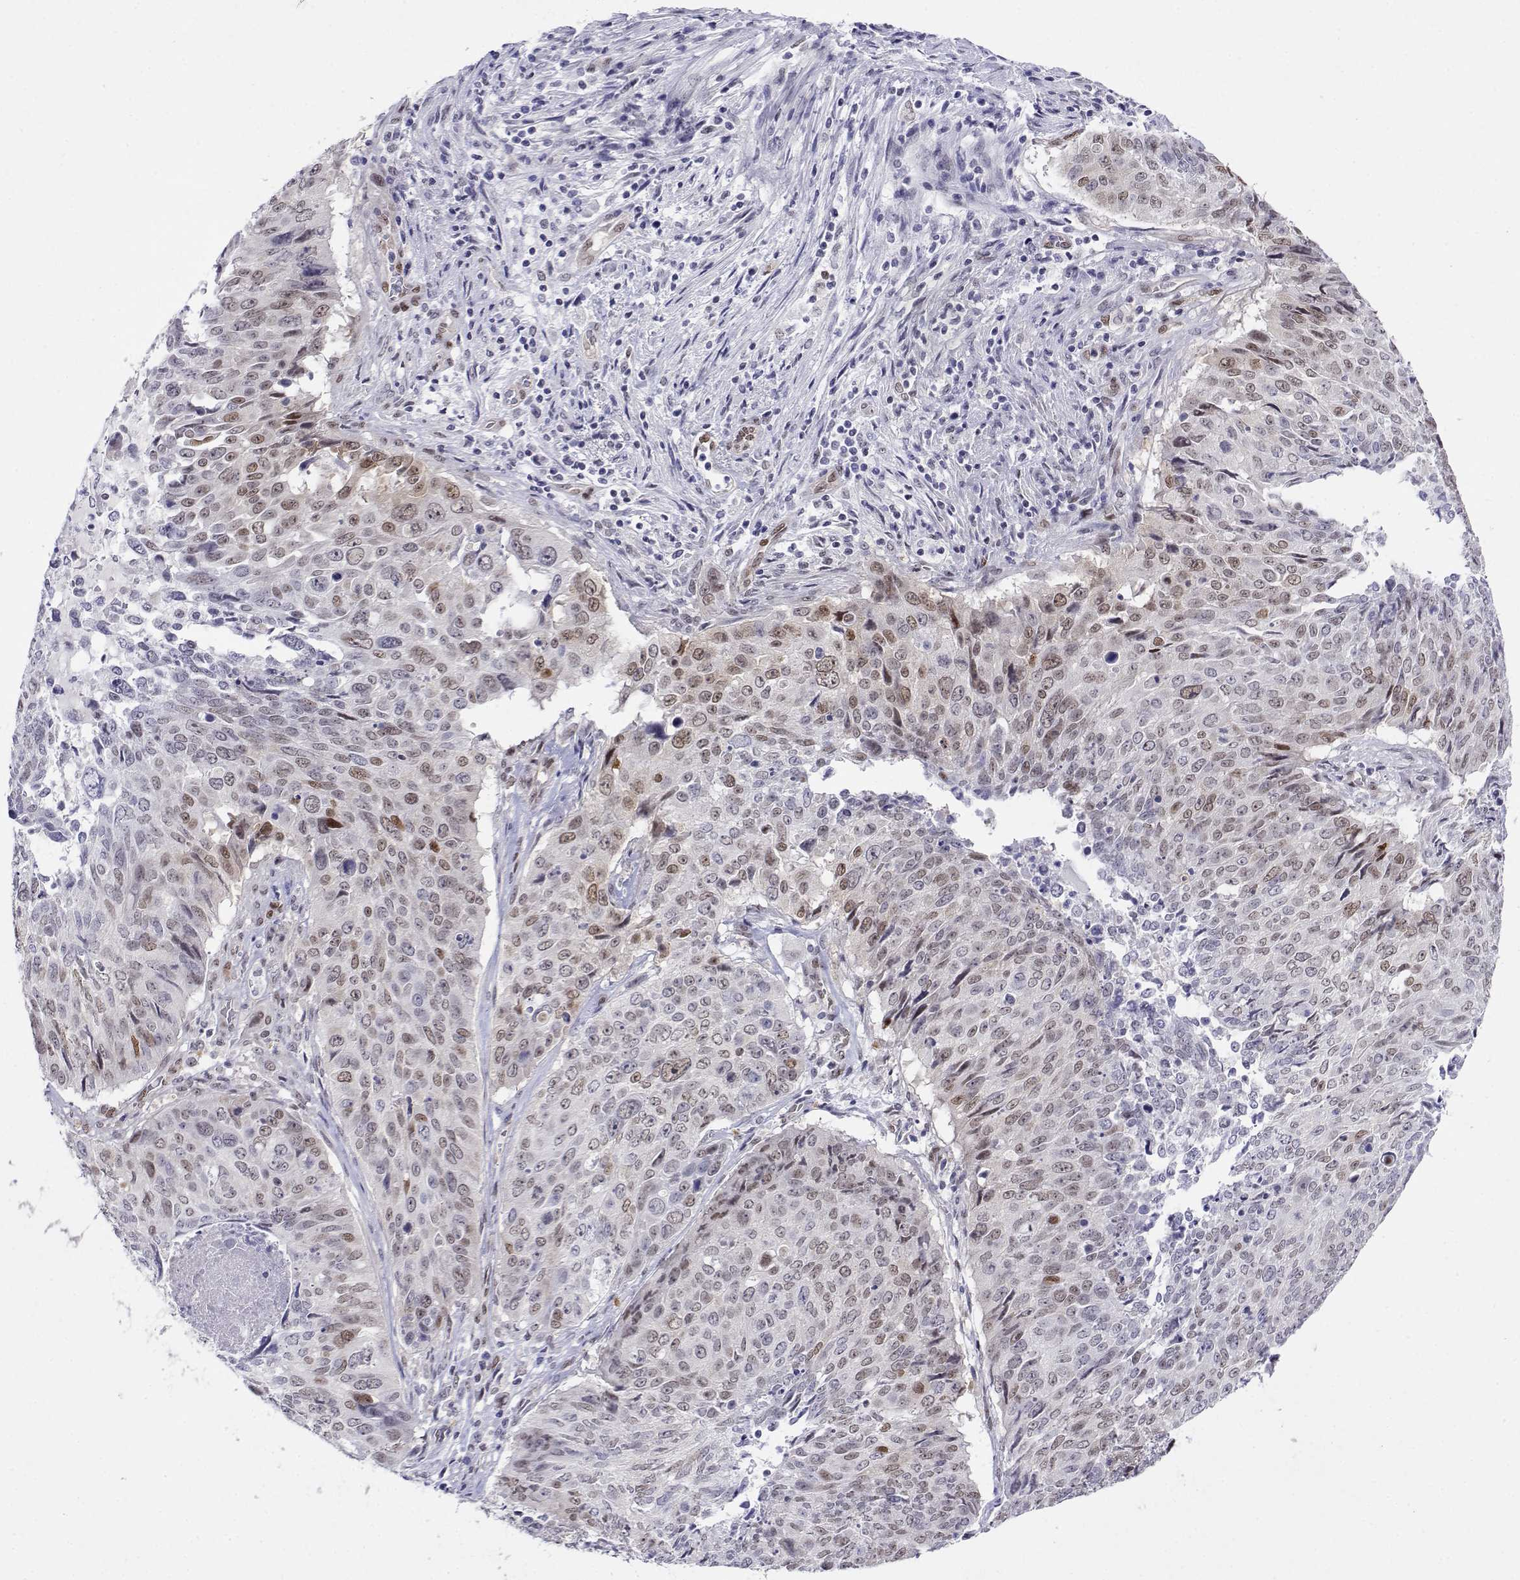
{"staining": {"intensity": "moderate", "quantity": "<25%", "location": "nuclear"}, "tissue": "lung cancer", "cell_type": "Tumor cells", "image_type": "cancer", "snomed": [{"axis": "morphology", "description": "Normal tissue, NOS"}, {"axis": "morphology", "description": "Squamous cell carcinoma, NOS"}, {"axis": "topography", "description": "Bronchus"}, {"axis": "topography", "description": "Lung"}], "caption": "Immunohistochemical staining of squamous cell carcinoma (lung) exhibits low levels of moderate nuclear protein staining in approximately <25% of tumor cells. (DAB (3,3'-diaminobenzidine) IHC with brightfield microscopy, high magnification).", "gene": "ERF", "patient": {"sex": "male", "age": 64}}